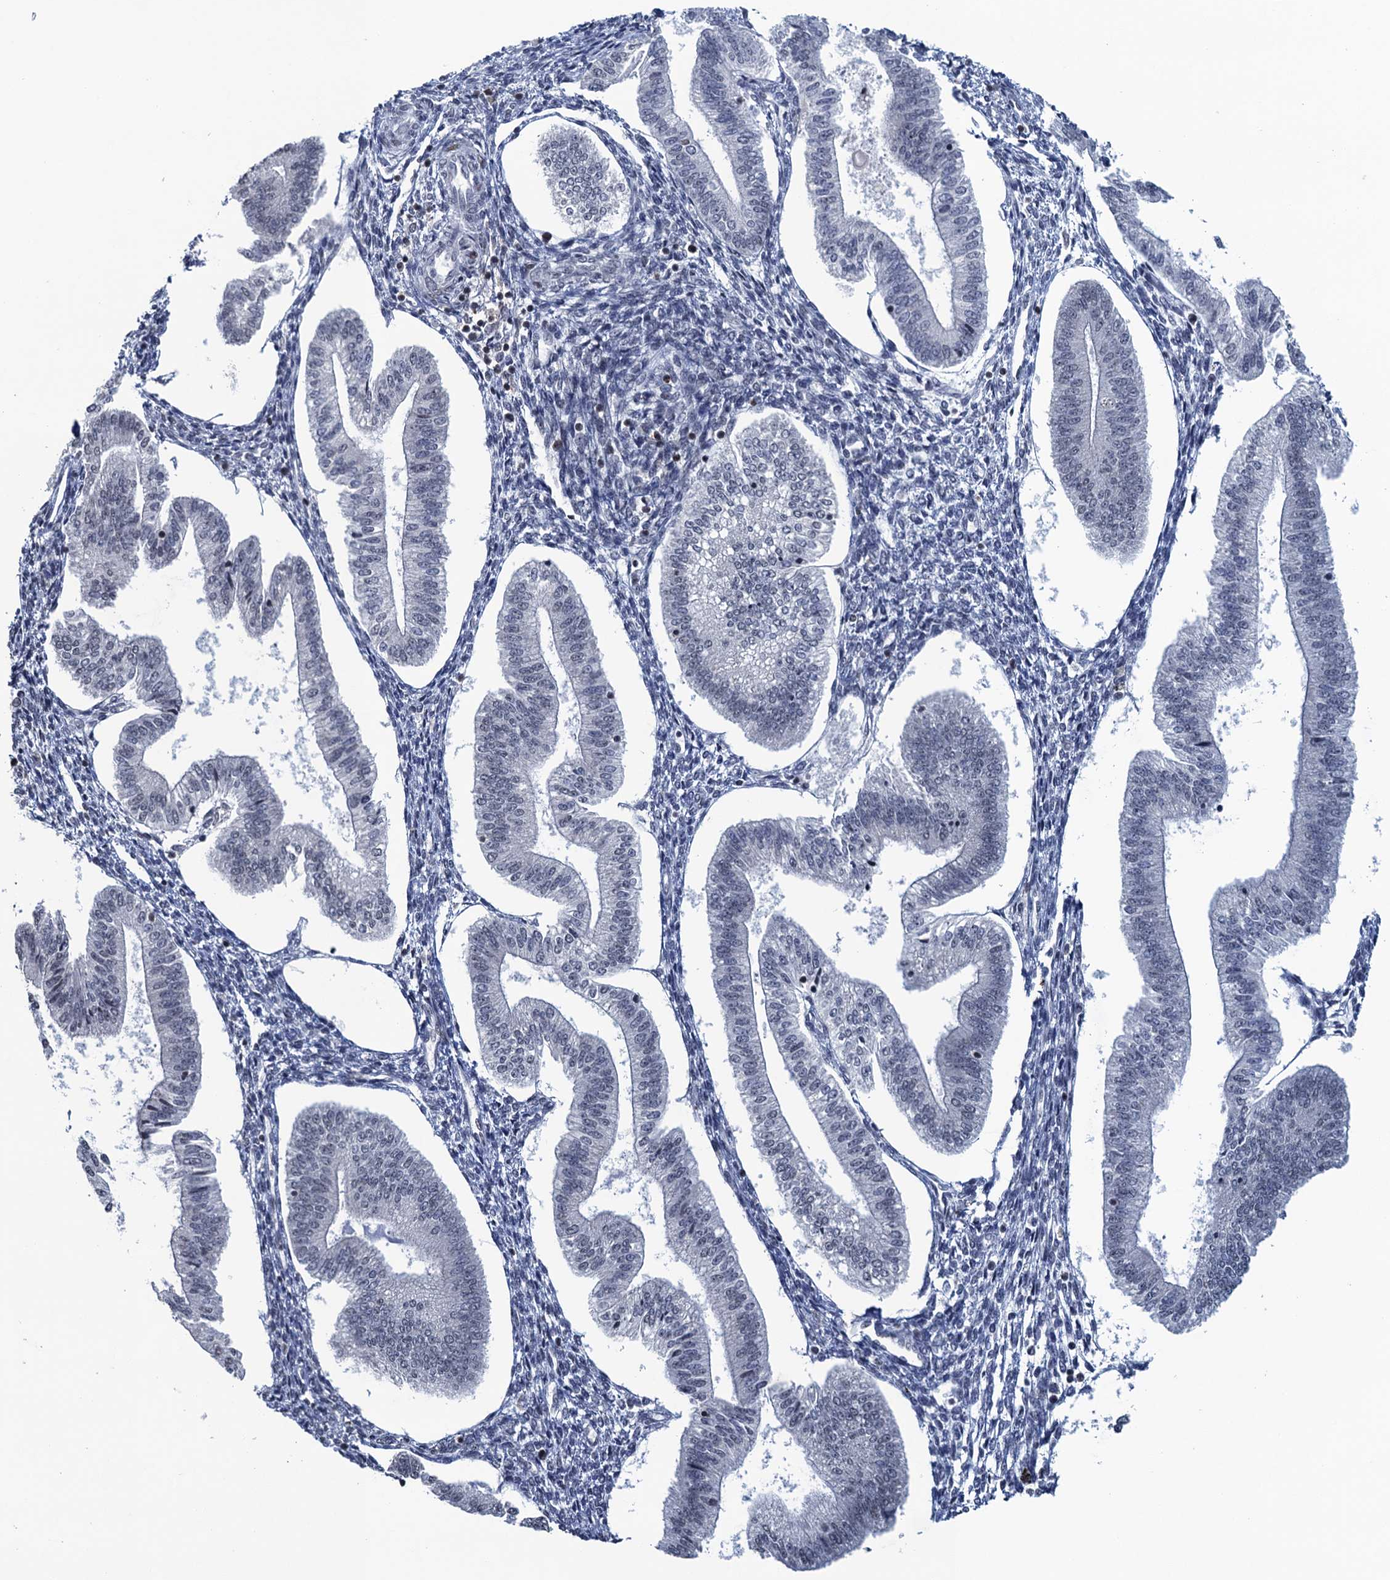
{"staining": {"intensity": "negative", "quantity": "none", "location": "none"}, "tissue": "endometrium", "cell_type": "Cells in endometrial stroma", "image_type": "normal", "snomed": [{"axis": "morphology", "description": "Normal tissue, NOS"}, {"axis": "topography", "description": "Endometrium"}], "caption": "IHC image of normal human endometrium stained for a protein (brown), which reveals no expression in cells in endometrial stroma.", "gene": "FYB1", "patient": {"sex": "female", "age": 34}}